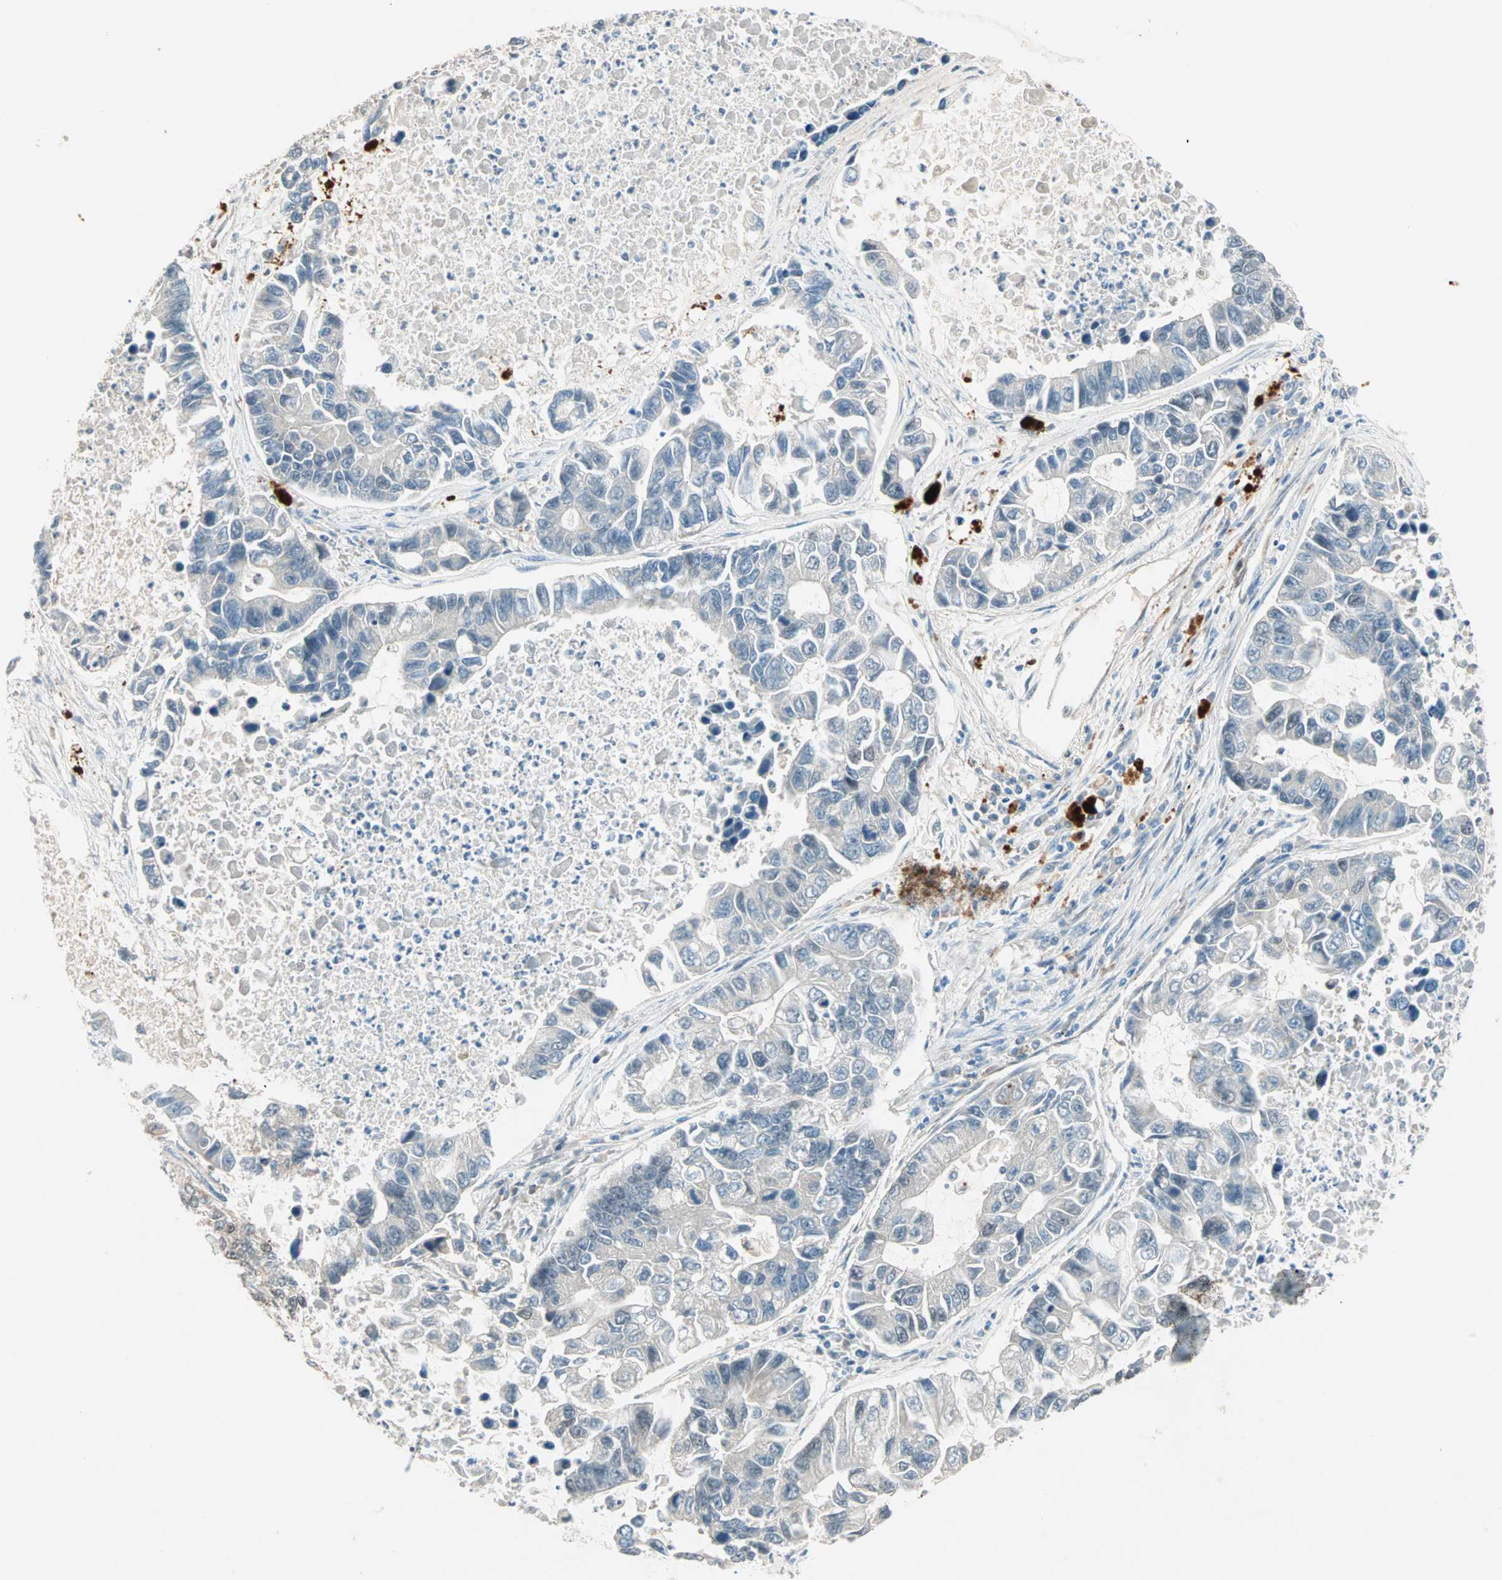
{"staining": {"intensity": "weak", "quantity": "<25%", "location": "cytoplasmic/membranous"}, "tissue": "lung cancer", "cell_type": "Tumor cells", "image_type": "cancer", "snomed": [{"axis": "morphology", "description": "Adenocarcinoma, NOS"}, {"axis": "topography", "description": "Lung"}], "caption": "Tumor cells are negative for brown protein staining in lung adenocarcinoma.", "gene": "ZNF37A", "patient": {"sex": "female", "age": 51}}